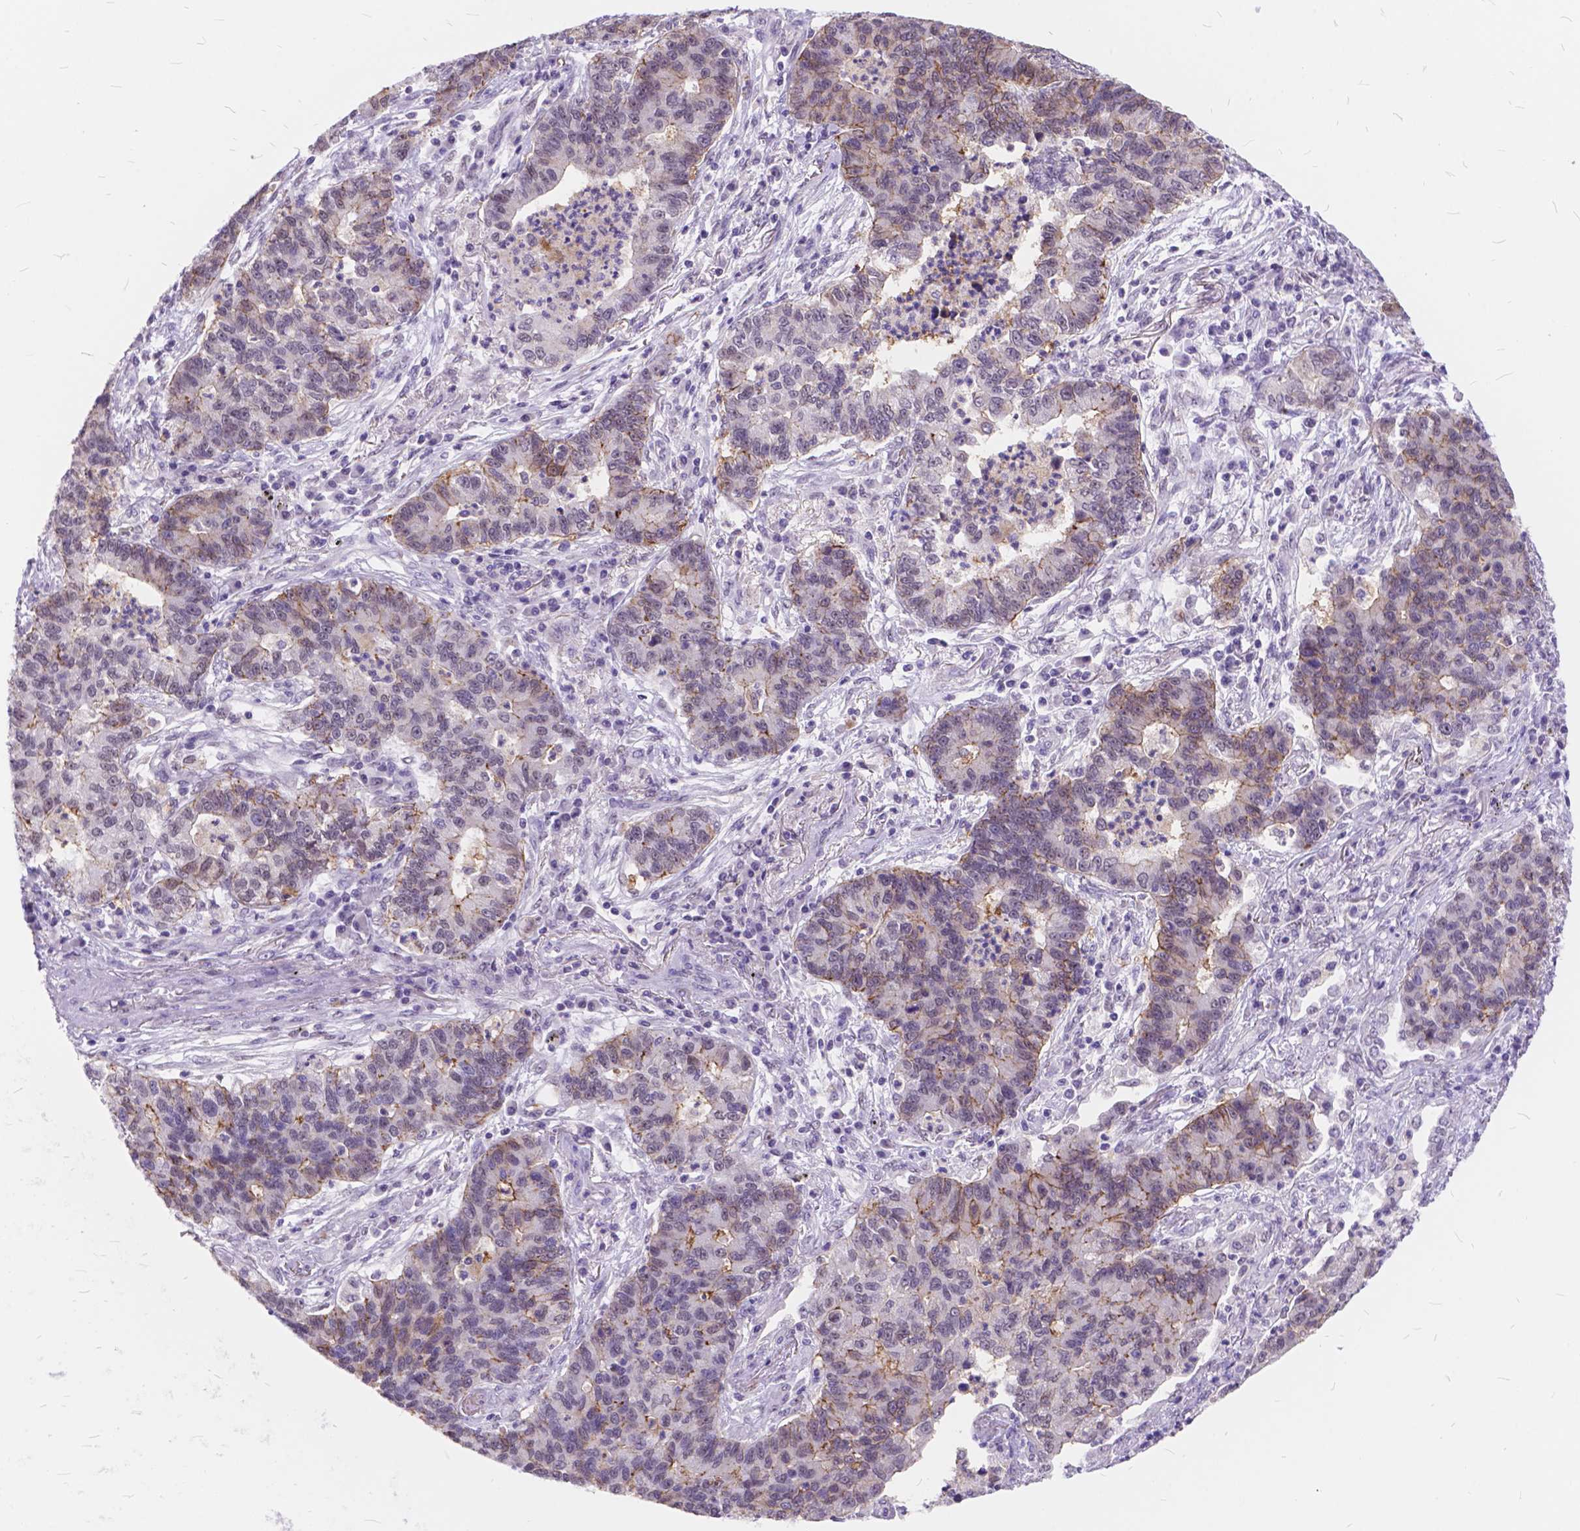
{"staining": {"intensity": "moderate", "quantity": "25%-75%", "location": "cytoplasmic/membranous"}, "tissue": "lung cancer", "cell_type": "Tumor cells", "image_type": "cancer", "snomed": [{"axis": "morphology", "description": "Adenocarcinoma, NOS"}, {"axis": "topography", "description": "Lung"}], "caption": "High-power microscopy captured an immunohistochemistry image of adenocarcinoma (lung), revealing moderate cytoplasmic/membranous expression in approximately 25%-75% of tumor cells. The protein of interest is stained brown, and the nuclei are stained in blue (DAB (3,3'-diaminobenzidine) IHC with brightfield microscopy, high magnification).", "gene": "MAN2C1", "patient": {"sex": "female", "age": 57}}